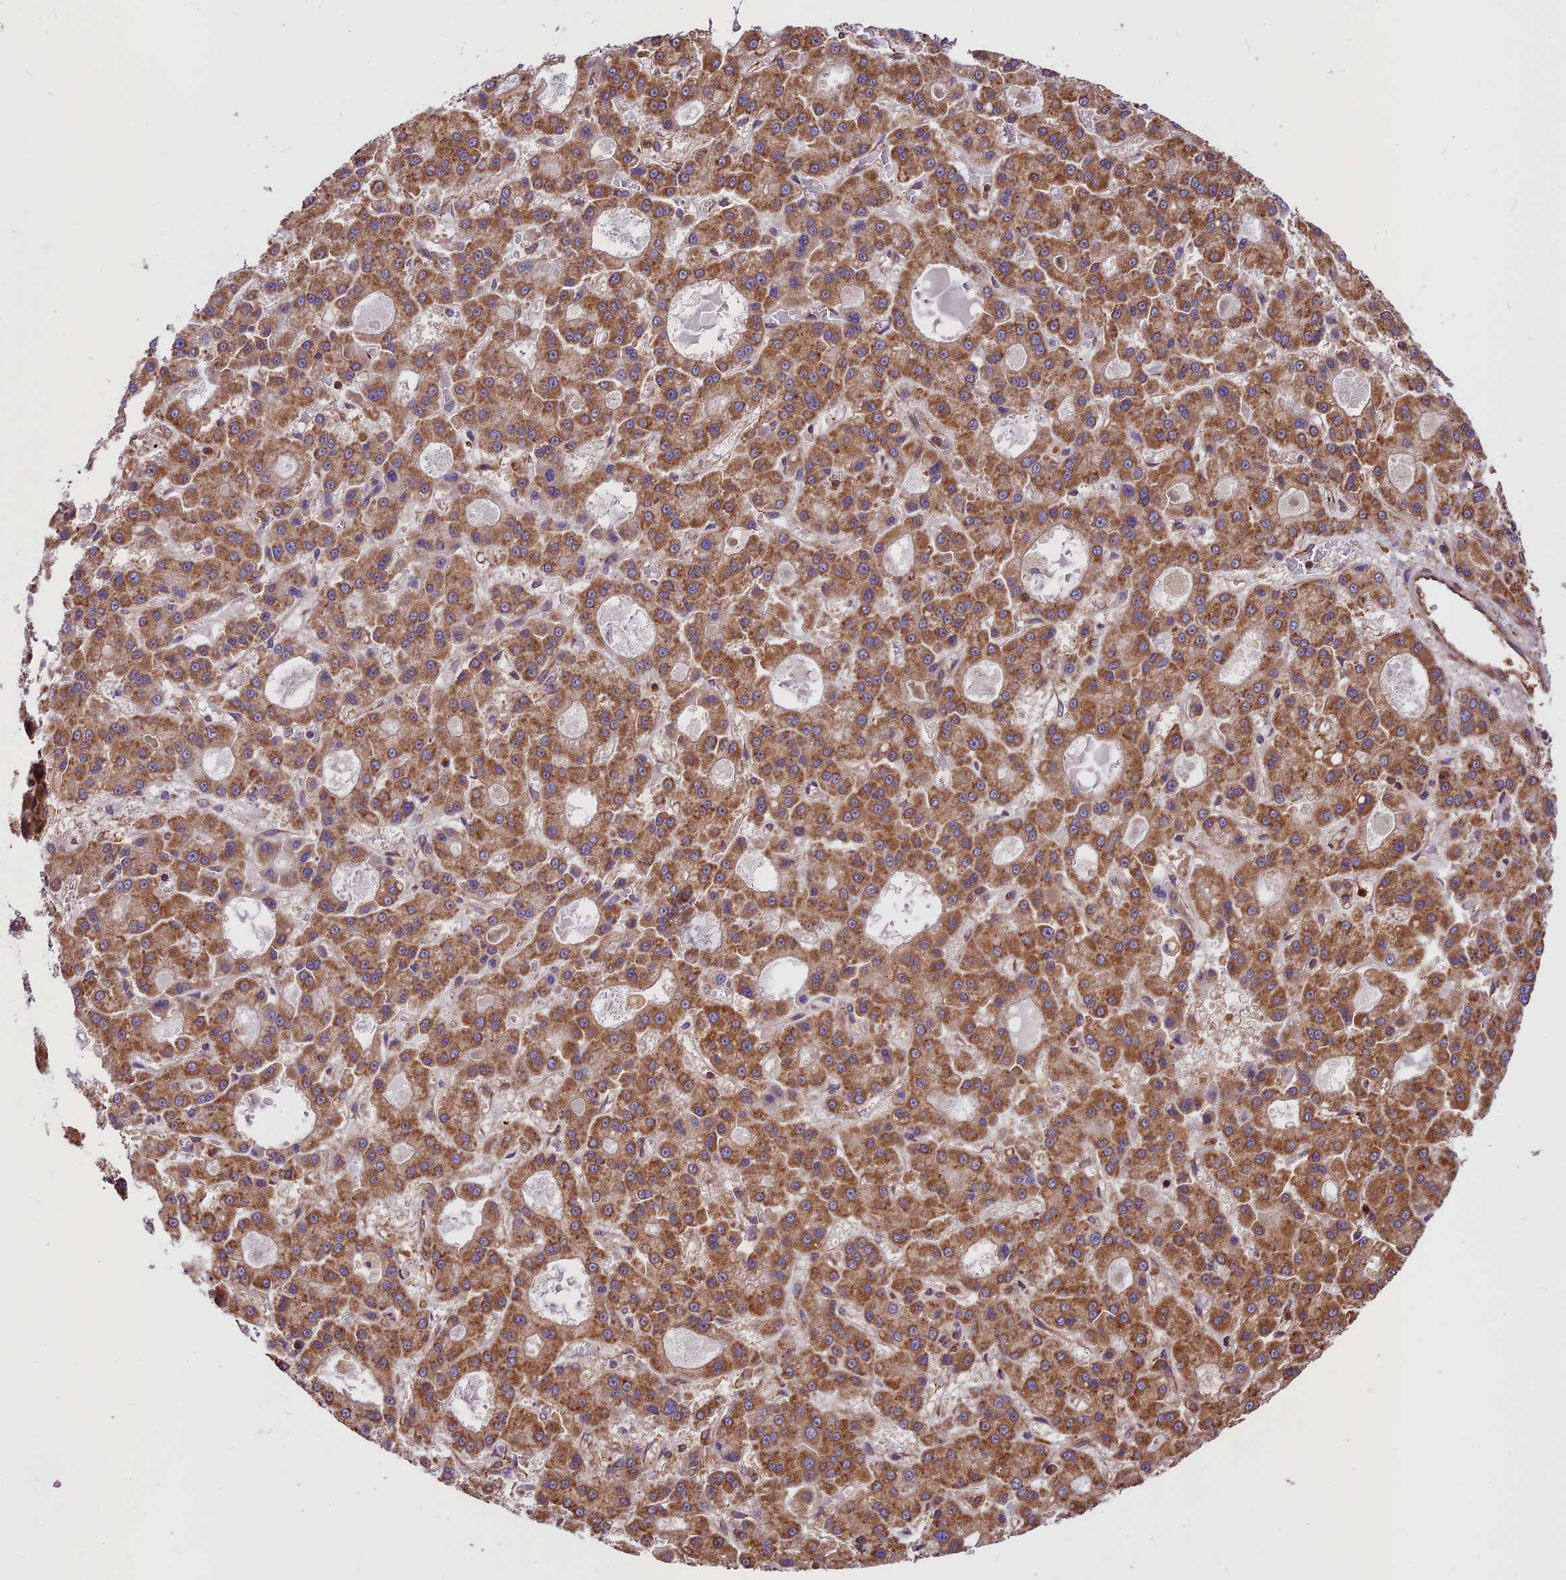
{"staining": {"intensity": "moderate", "quantity": ">75%", "location": "cytoplasmic/membranous"}, "tissue": "liver cancer", "cell_type": "Tumor cells", "image_type": "cancer", "snomed": [{"axis": "morphology", "description": "Carcinoma, Hepatocellular, NOS"}, {"axis": "topography", "description": "Liver"}], "caption": "A brown stain labels moderate cytoplasmic/membranous expression of a protein in human liver hepatocellular carcinoma tumor cells.", "gene": "KARS1", "patient": {"sex": "male", "age": 70}}